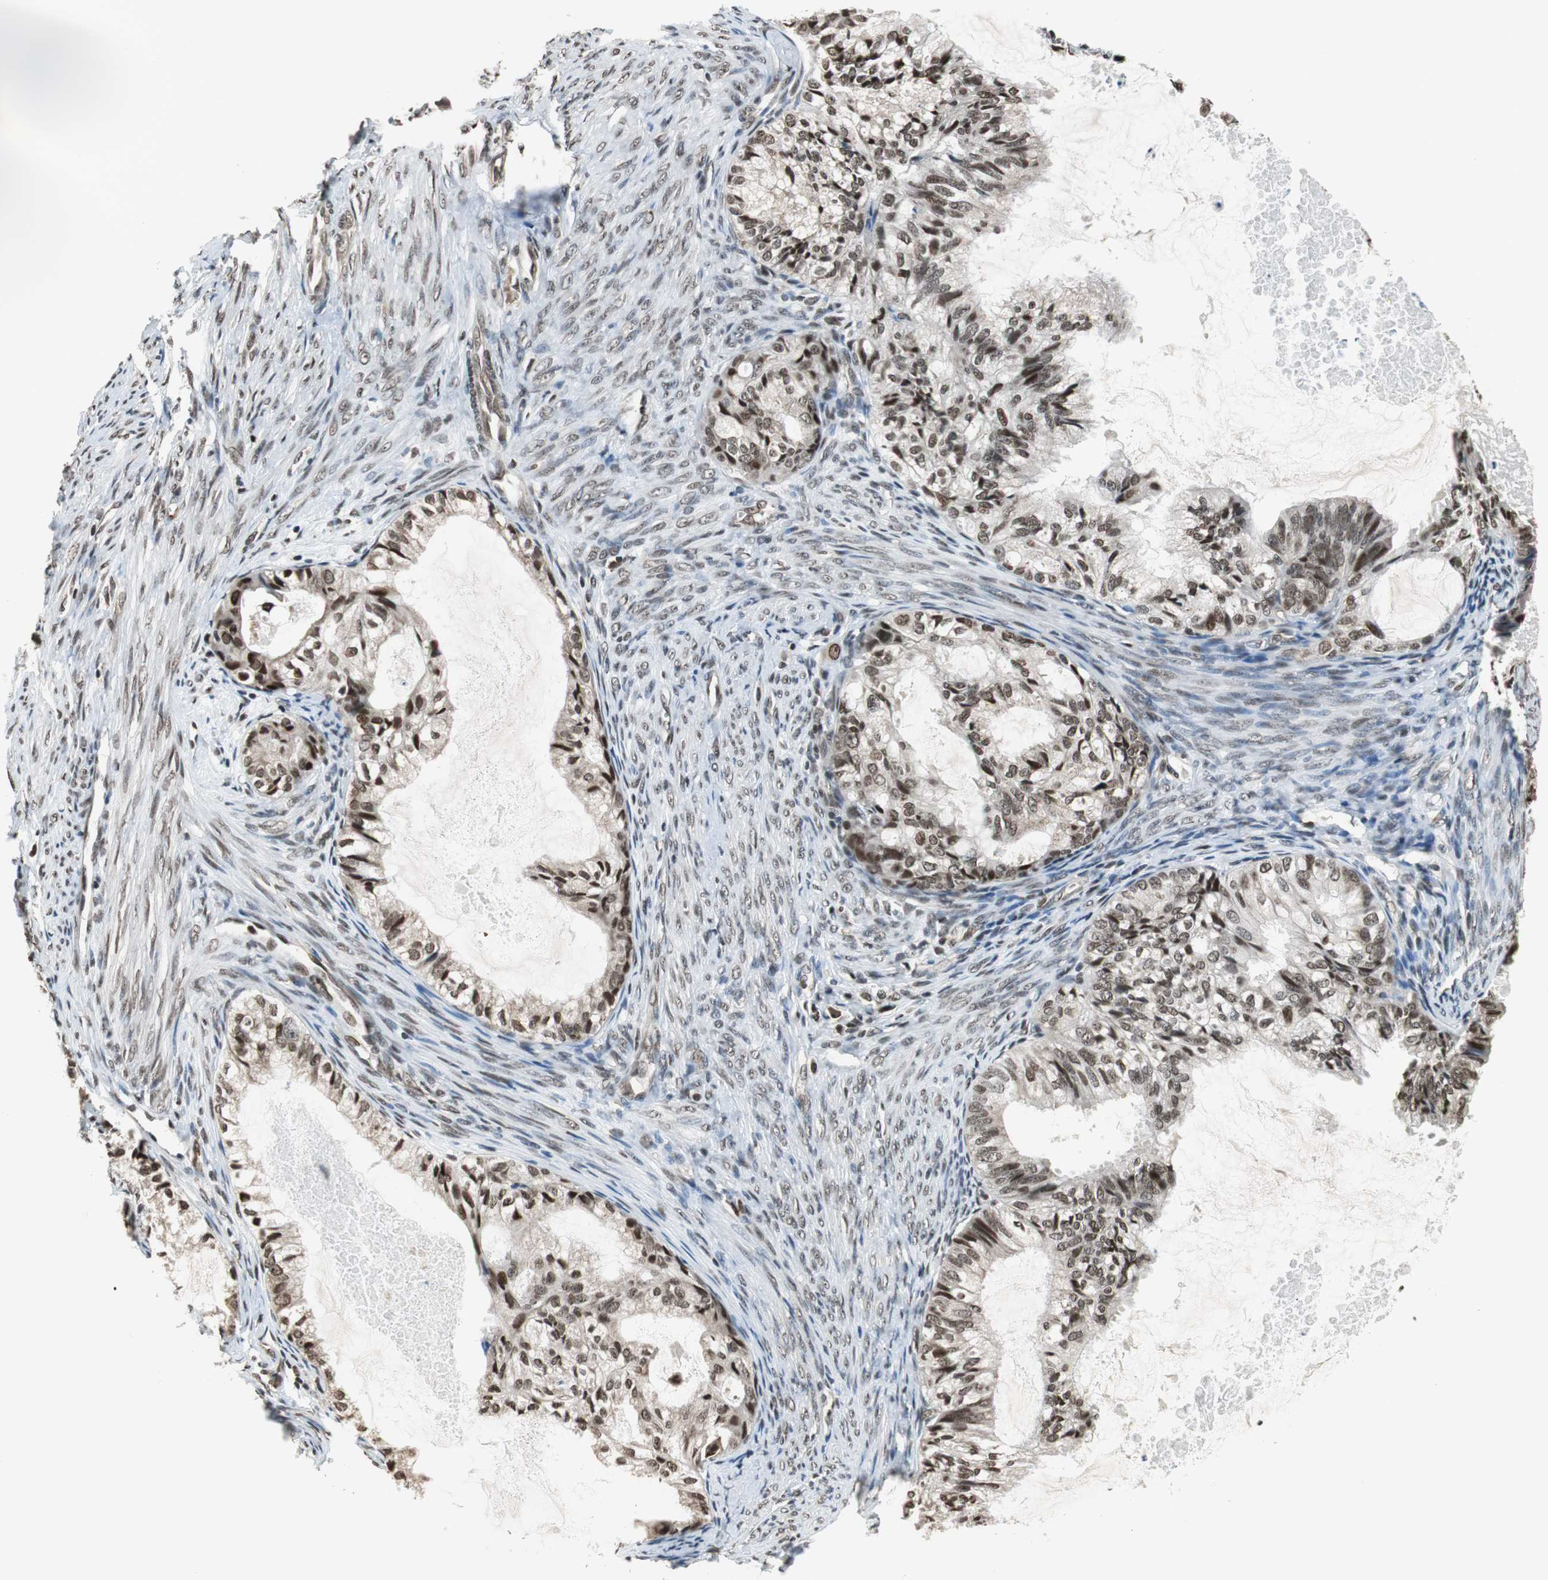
{"staining": {"intensity": "strong", "quantity": ">75%", "location": "nuclear"}, "tissue": "cervical cancer", "cell_type": "Tumor cells", "image_type": "cancer", "snomed": [{"axis": "morphology", "description": "Normal tissue, NOS"}, {"axis": "morphology", "description": "Adenocarcinoma, NOS"}, {"axis": "topography", "description": "Cervix"}, {"axis": "topography", "description": "Endometrium"}], "caption": "Protein expression analysis of cervical cancer reveals strong nuclear staining in approximately >75% of tumor cells.", "gene": "REST", "patient": {"sex": "female", "age": 86}}